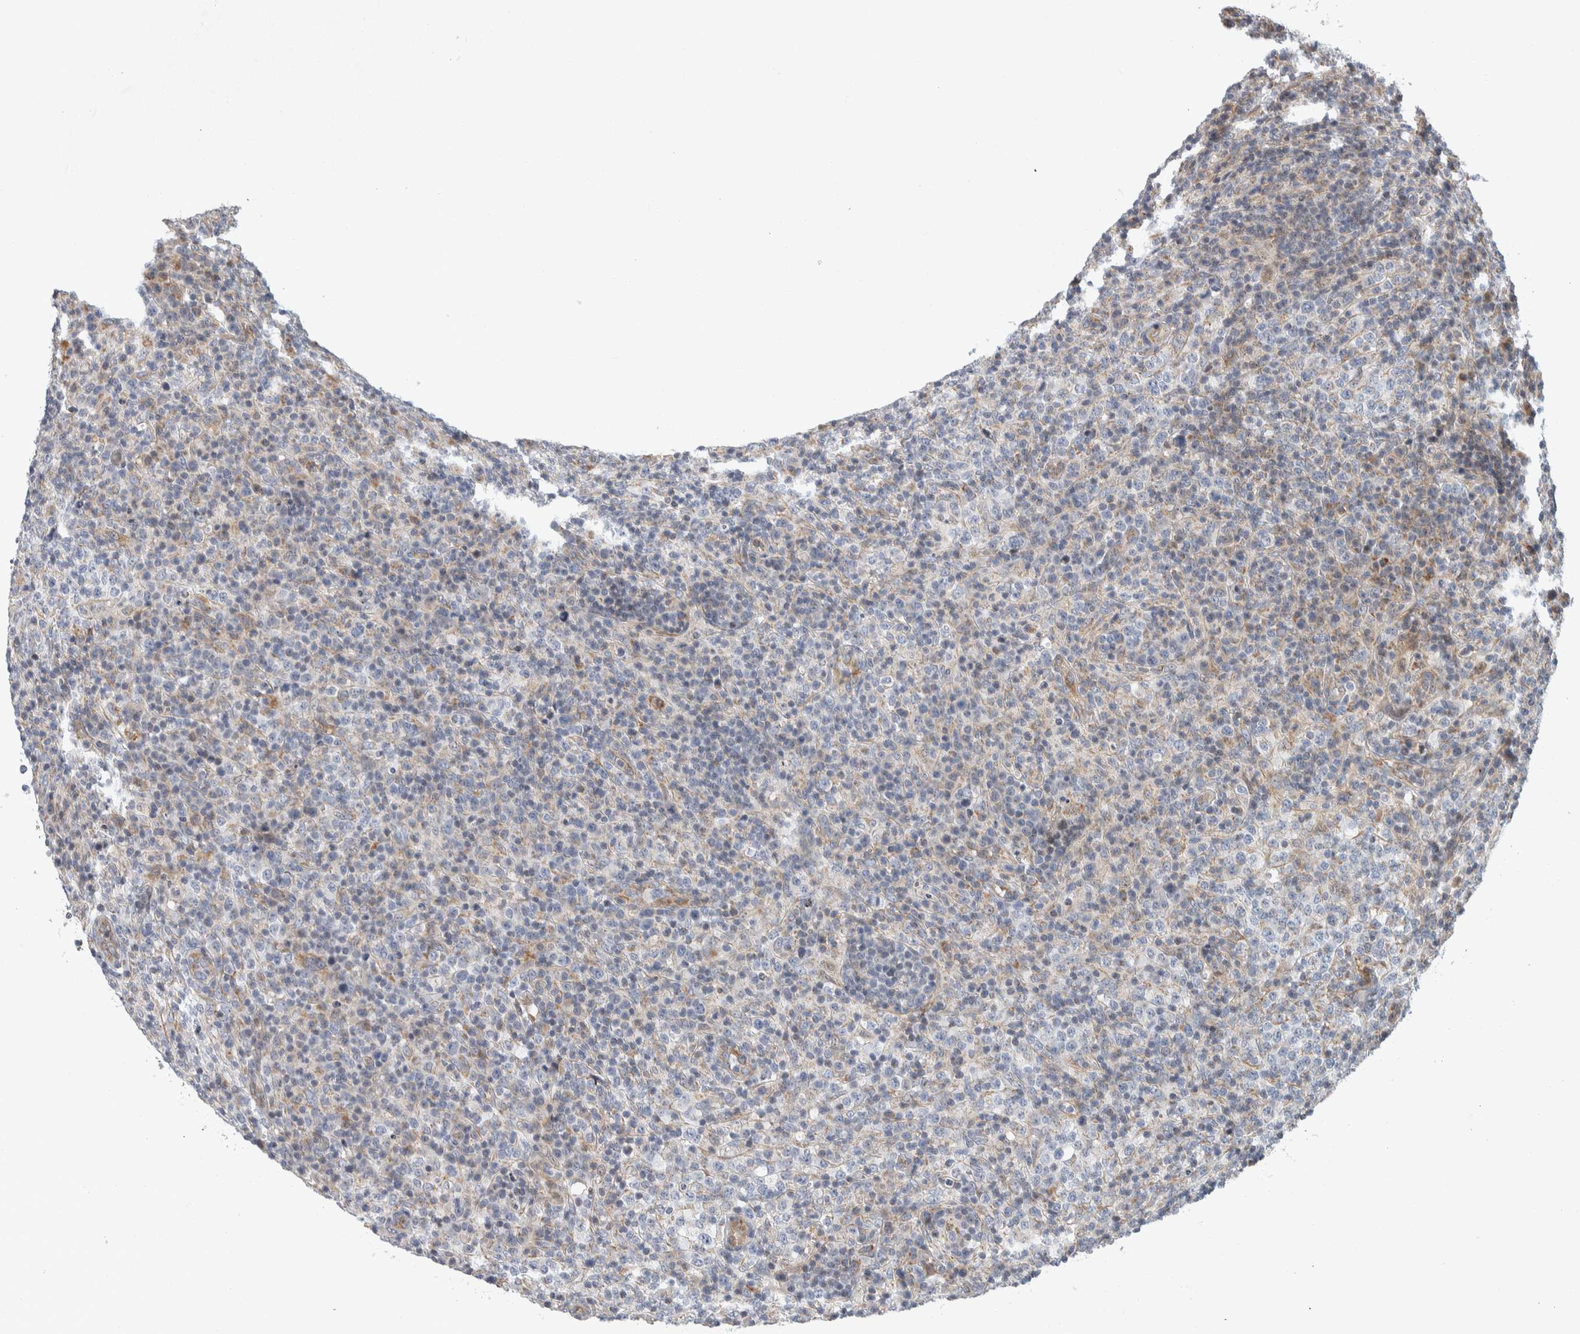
{"staining": {"intensity": "negative", "quantity": "none", "location": "none"}, "tissue": "lymphoma", "cell_type": "Tumor cells", "image_type": "cancer", "snomed": [{"axis": "morphology", "description": "Malignant lymphoma, non-Hodgkin's type, High grade"}, {"axis": "topography", "description": "Lymph node"}], "caption": "Lymphoma was stained to show a protein in brown. There is no significant expression in tumor cells.", "gene": "AFP", "patient": {"sex": "female", "age": 76}}